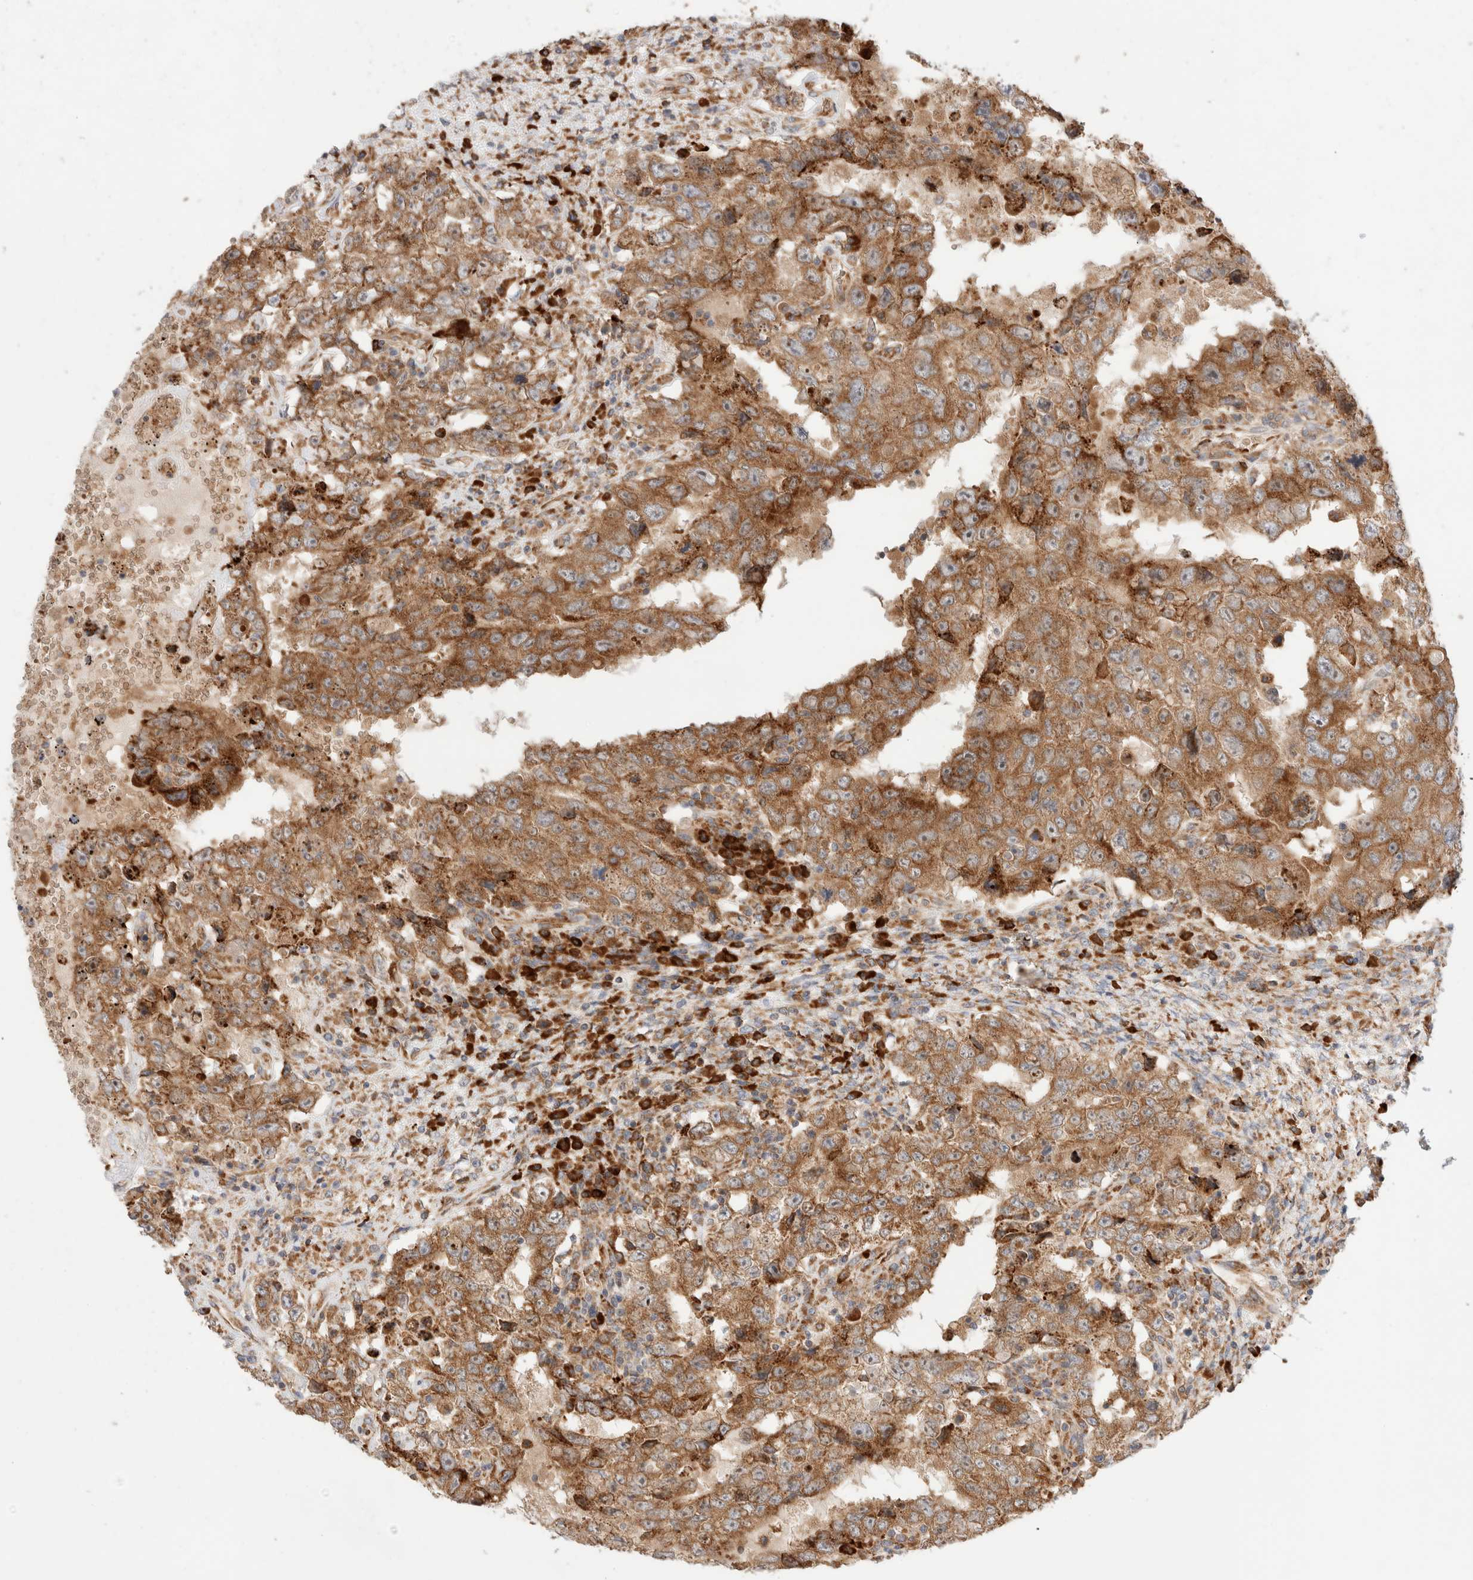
{"staining": {"intensity": "moderate", "quantity": ">75%", "location": "cytoplasmic/membranous"}, "tissue": "testis cancer", "cell_type": "Tumor cells", "image_type": "cancer", "snomed": [{"axis": "morphology", "description": "Carcinoma, Embryonal, NOS"}, {"axis": "topography", "description": "Testis"}], "caption": "The micrograph exhibits a brown stain indicating the presence of a protein in the cytoplasmic/membranous of tumor cells in embryonal carcinoma (testis). The staining was performed using DAB (3,3'-diaminobenzidine), with brown indicating positive protein expression. Nuclei are stained blue with hematoxylin.", "gene": "UTS2B", "patient": {"sex": "male", "age": 26}}